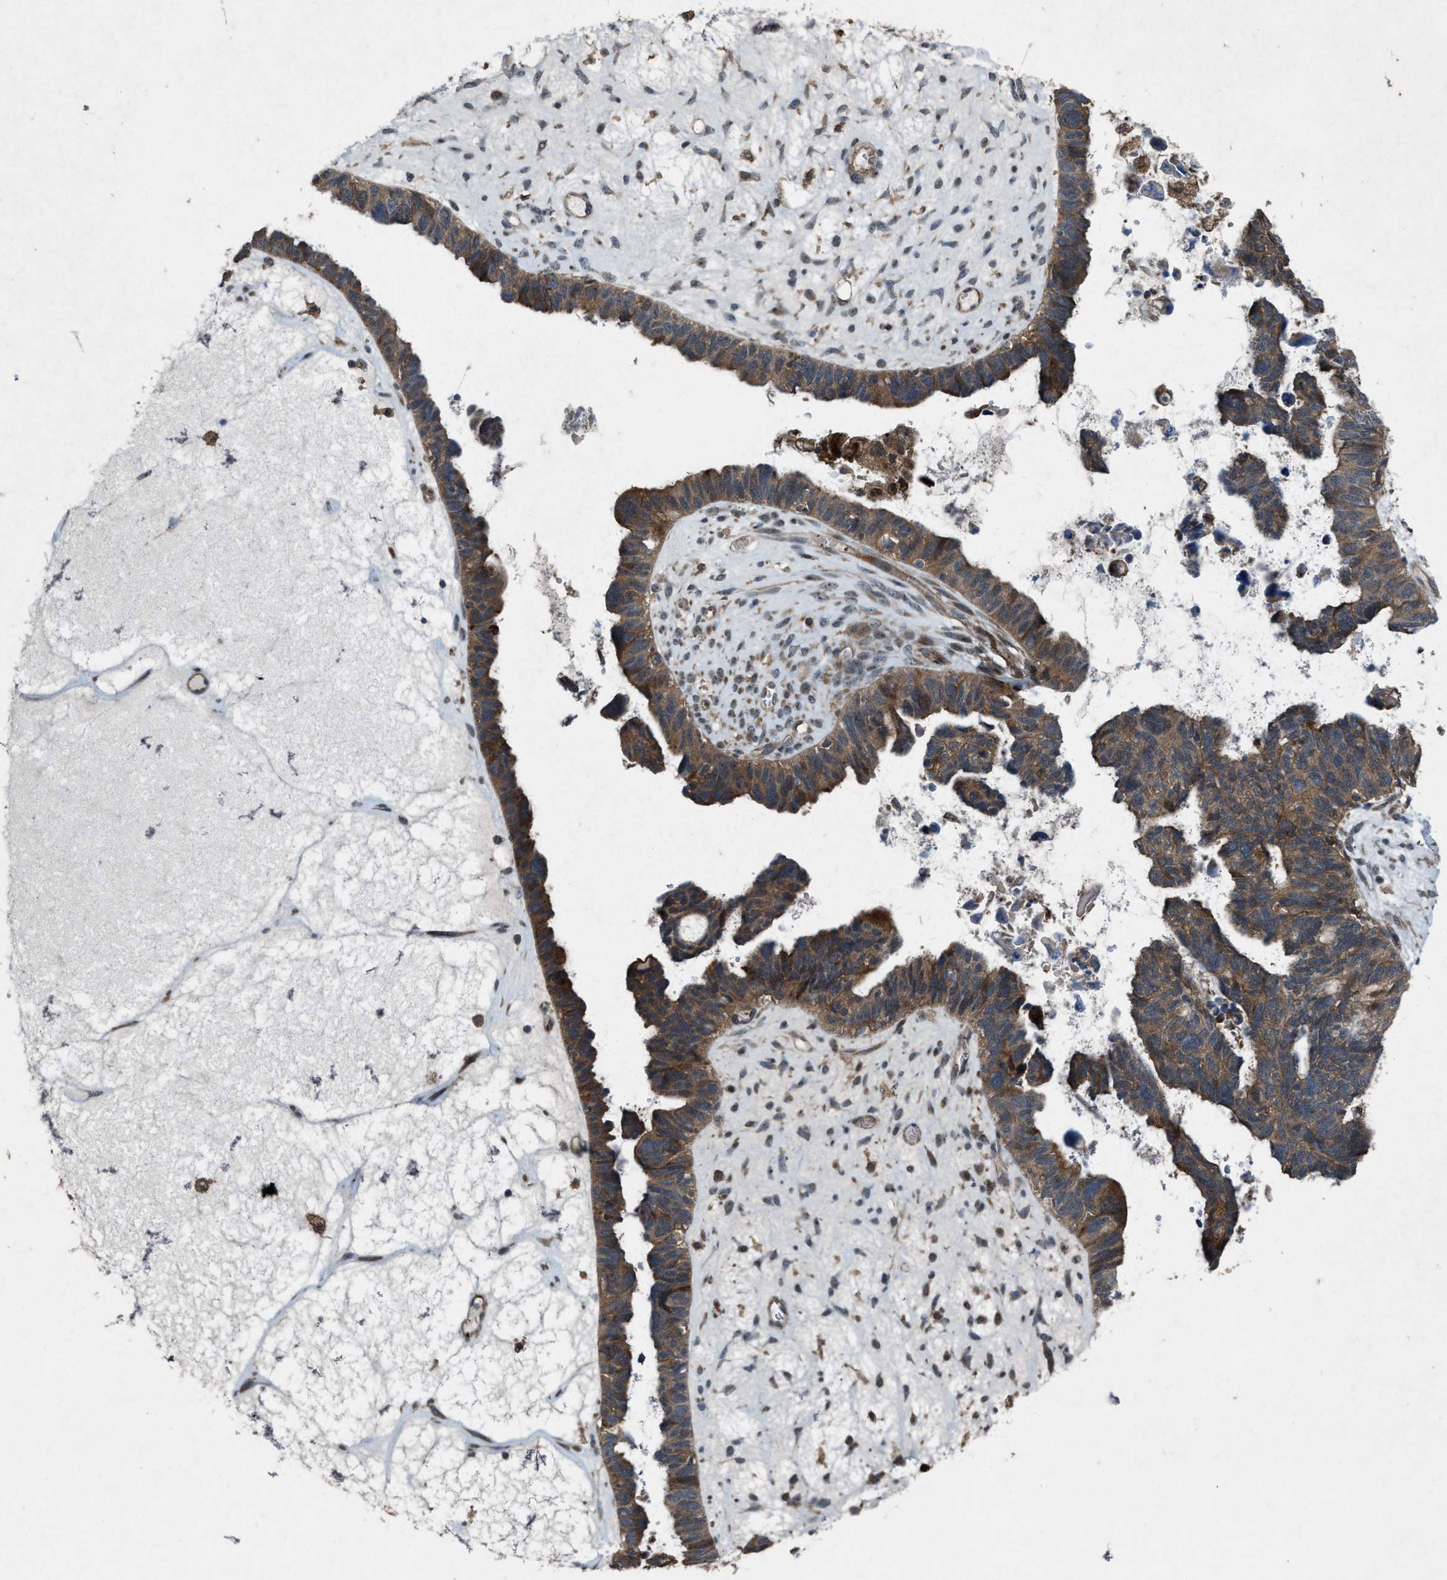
{"staining": {"intensity": "moderate", "quantity": ">75%", "location": "cytoplasmic/membranous"}, "tissue": "ovarian cancer", "cell_type": "Tumor cells", "image_type": "cancer", "snomed": [{"axis": "morphology", "description": "Cystadenocarcinoma, serous, NOS"}, {"axis": "topography", "description": "Ovary"}], "caption": "Immunohistochemical staining of human ovarian cancer reveals medium levels of moderate cytoplasmic/membranous protein staining in about >75% of tumor cells.", "gene": "LRRC72", "patient": {"sex": "female", "age": 79}}